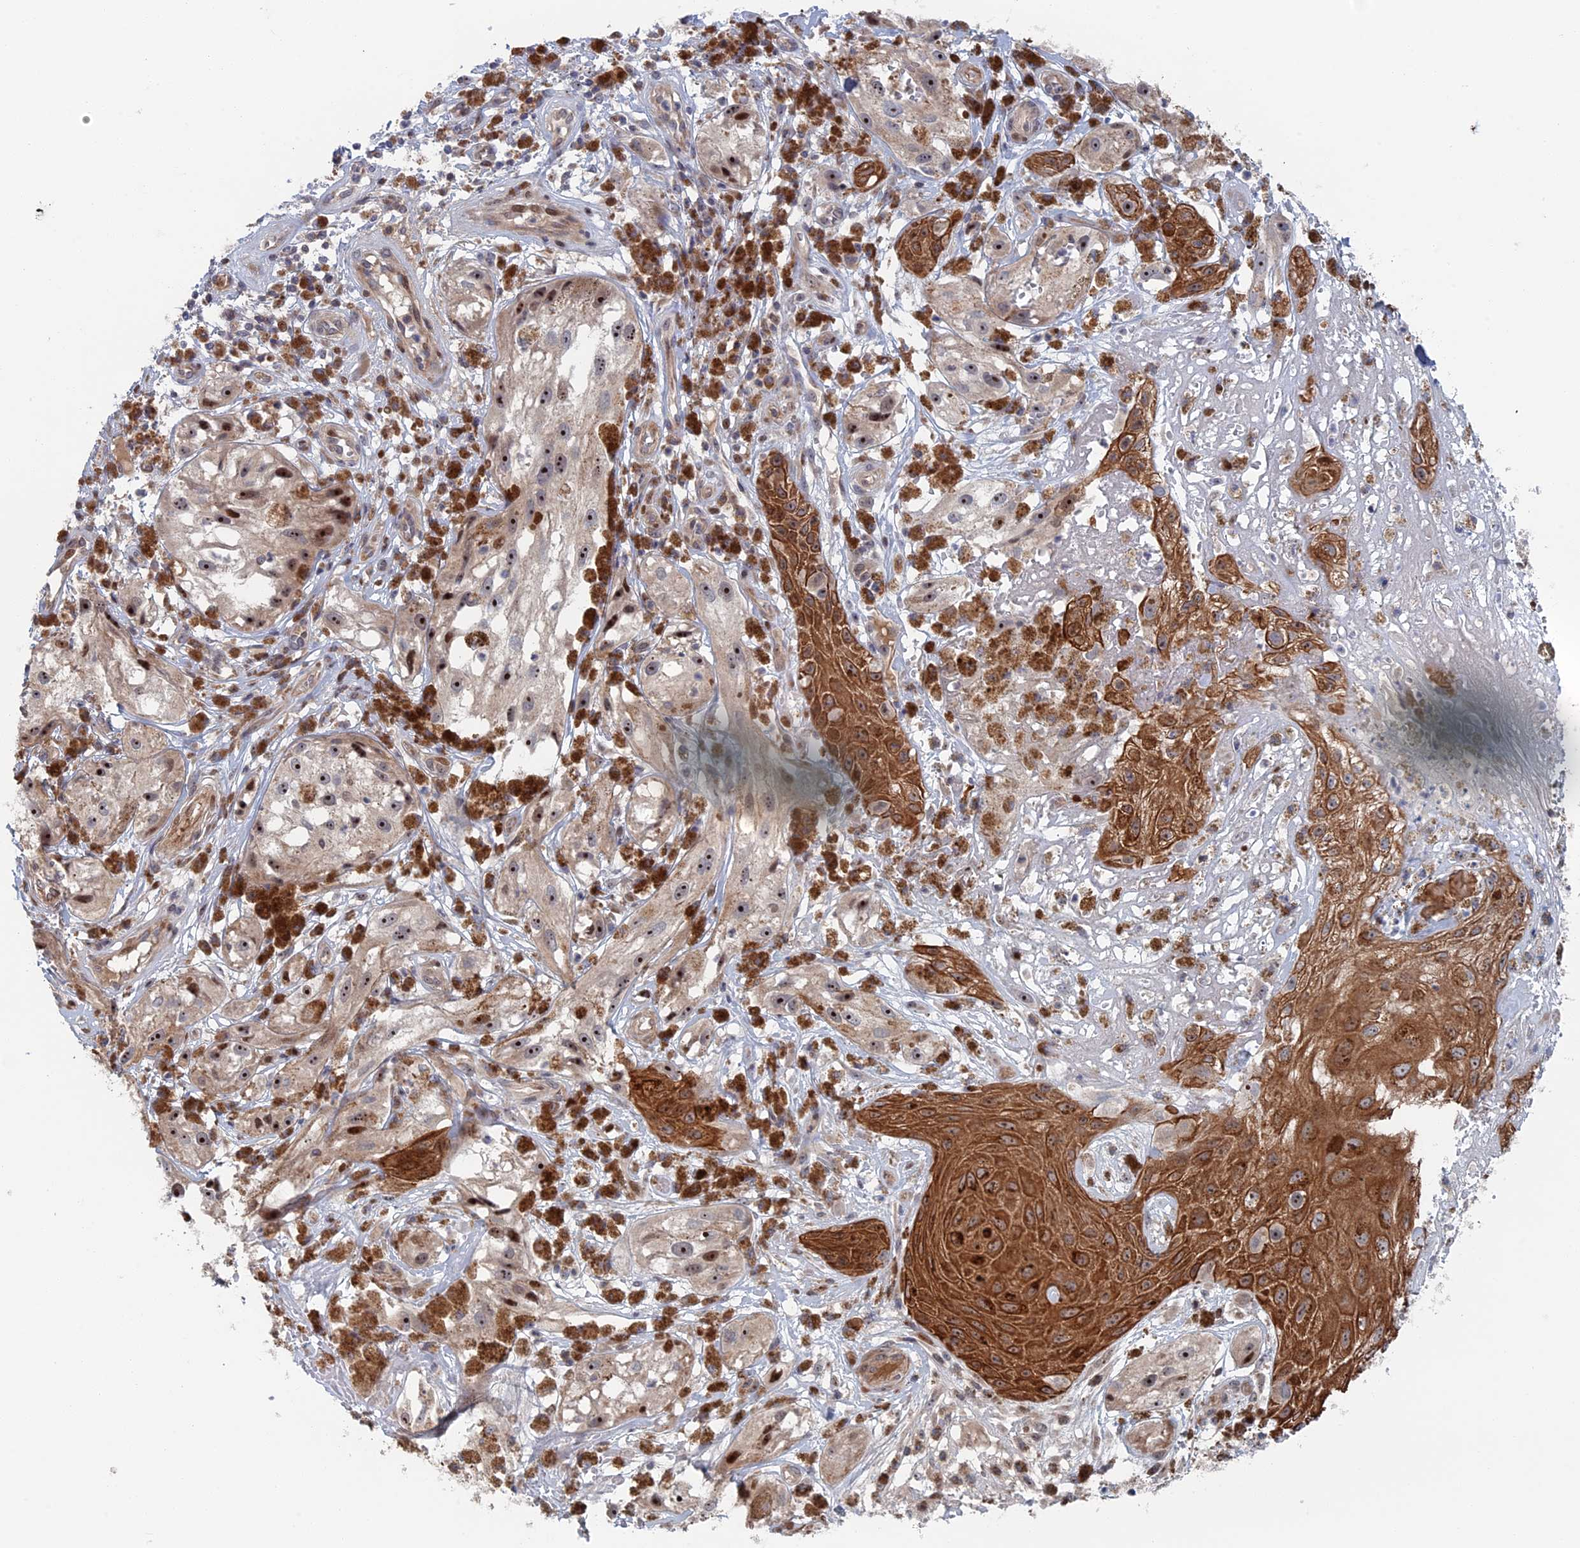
{"staining": {"intensity": "moderate", "quantity": "25%-75%", "location": "nuclear"}, "tissue": "melanoma", "cell_type": "Tumor cells", "image_type": "cancer", "snomed": [{"axis": "morphology", "description": "Malignant melanoma, NOS"}, {"axis": "topography", "description": "Skin"}], "caption": "Protein expression analysis of human malignant melanoma reveals moderate nuclear positivity in approximately 25%-75% of tumor cells.", "gene": "IL7", "patient": {"sex": "male", "age": 88}}